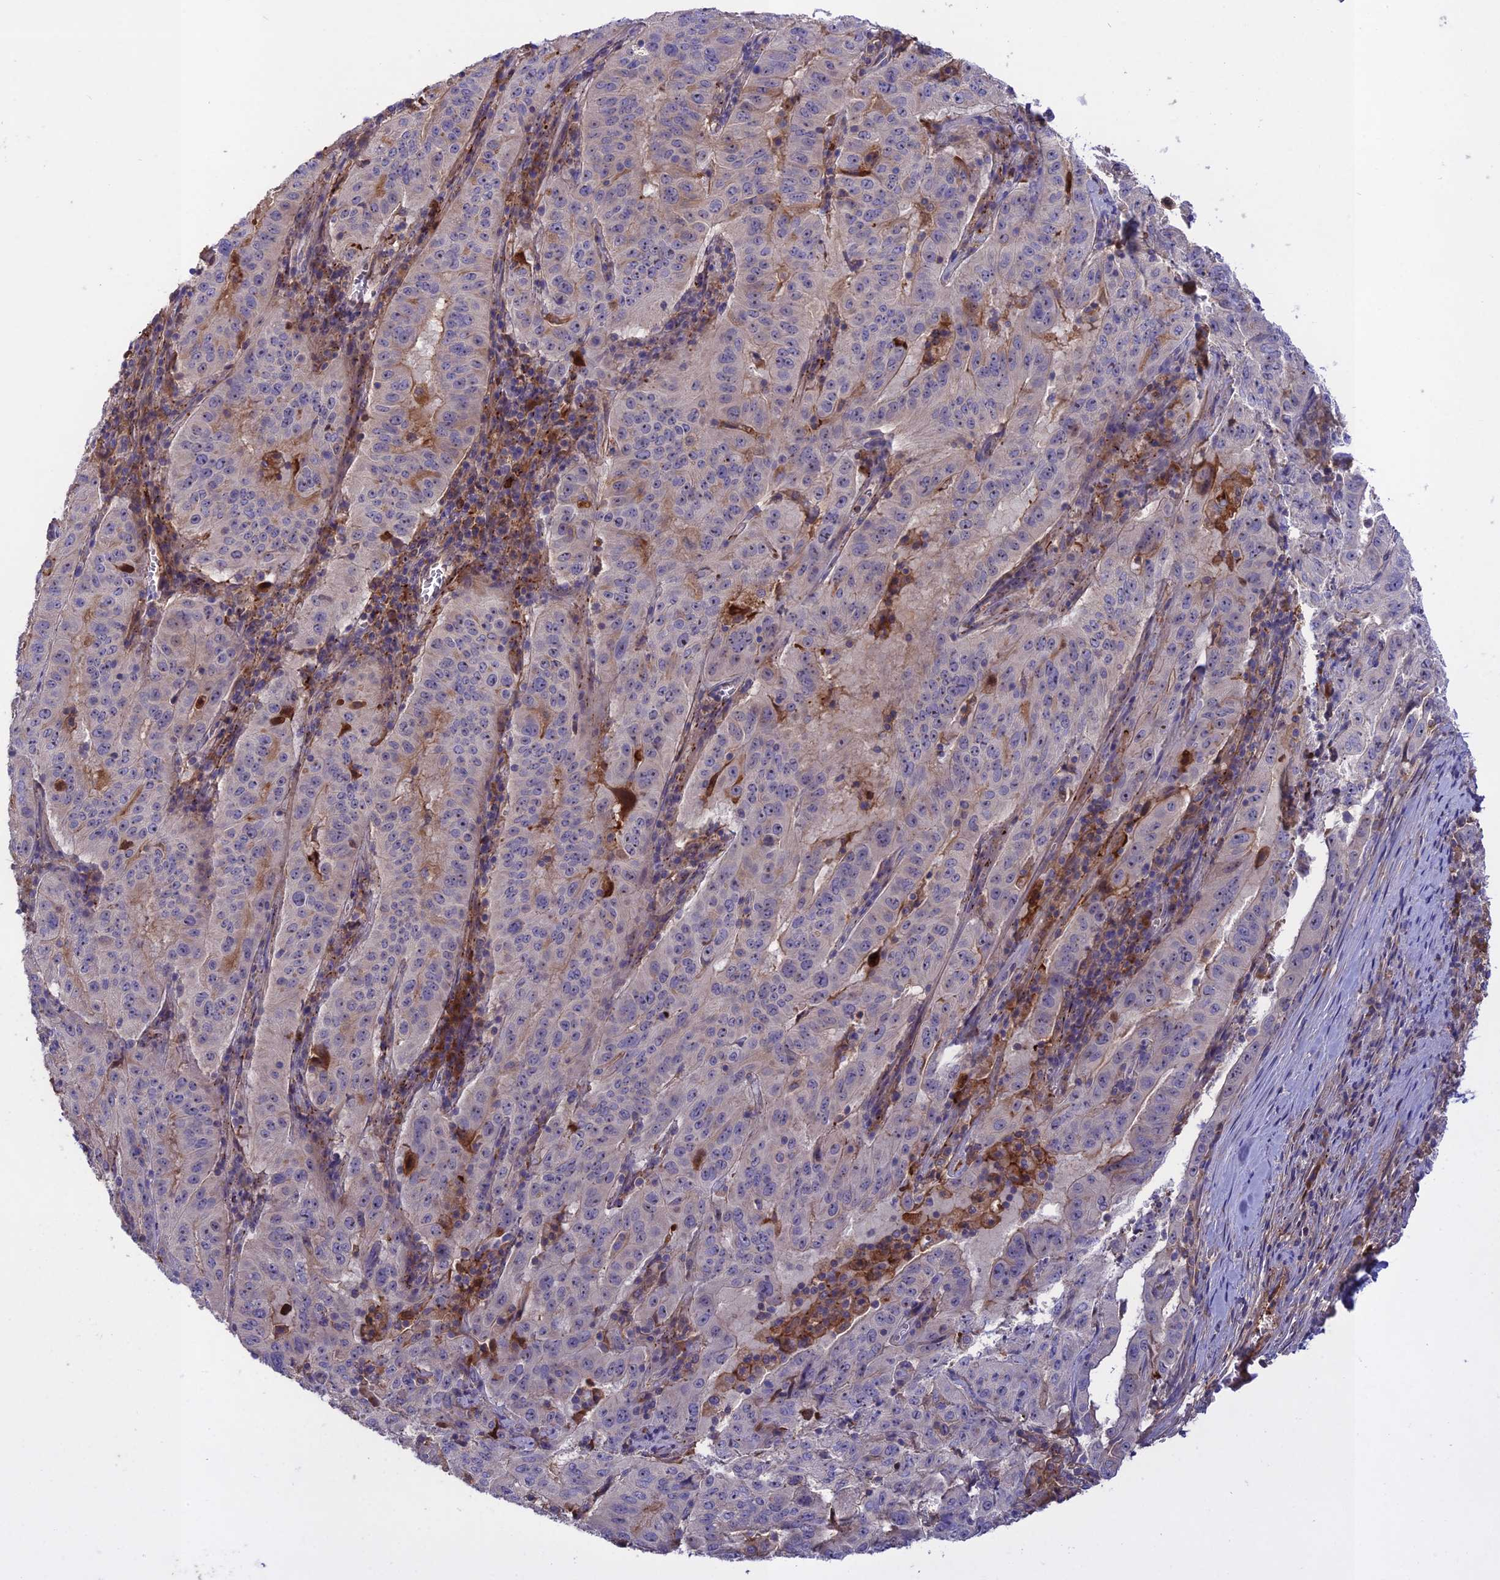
{"staining": {"intensity": "negative", "quantity": "none", "location": "none"}, "tissue": "pancreatic cancer", "cell_type": "Tumor cells", "image_type": "cancer", "snomed": [{"axis": "morphology", "description": "Adenocarcinoma, NOS"}, {"axis": "topography", "description": "Pancreas"}], "caption": "Pancreatic cancer (adenocarcinoma) stained for a protein using immunohistochemistry exhibits no positivity tumor cells.", "gene": "ADO", "patient": {"sex": "male", "age": 63}}